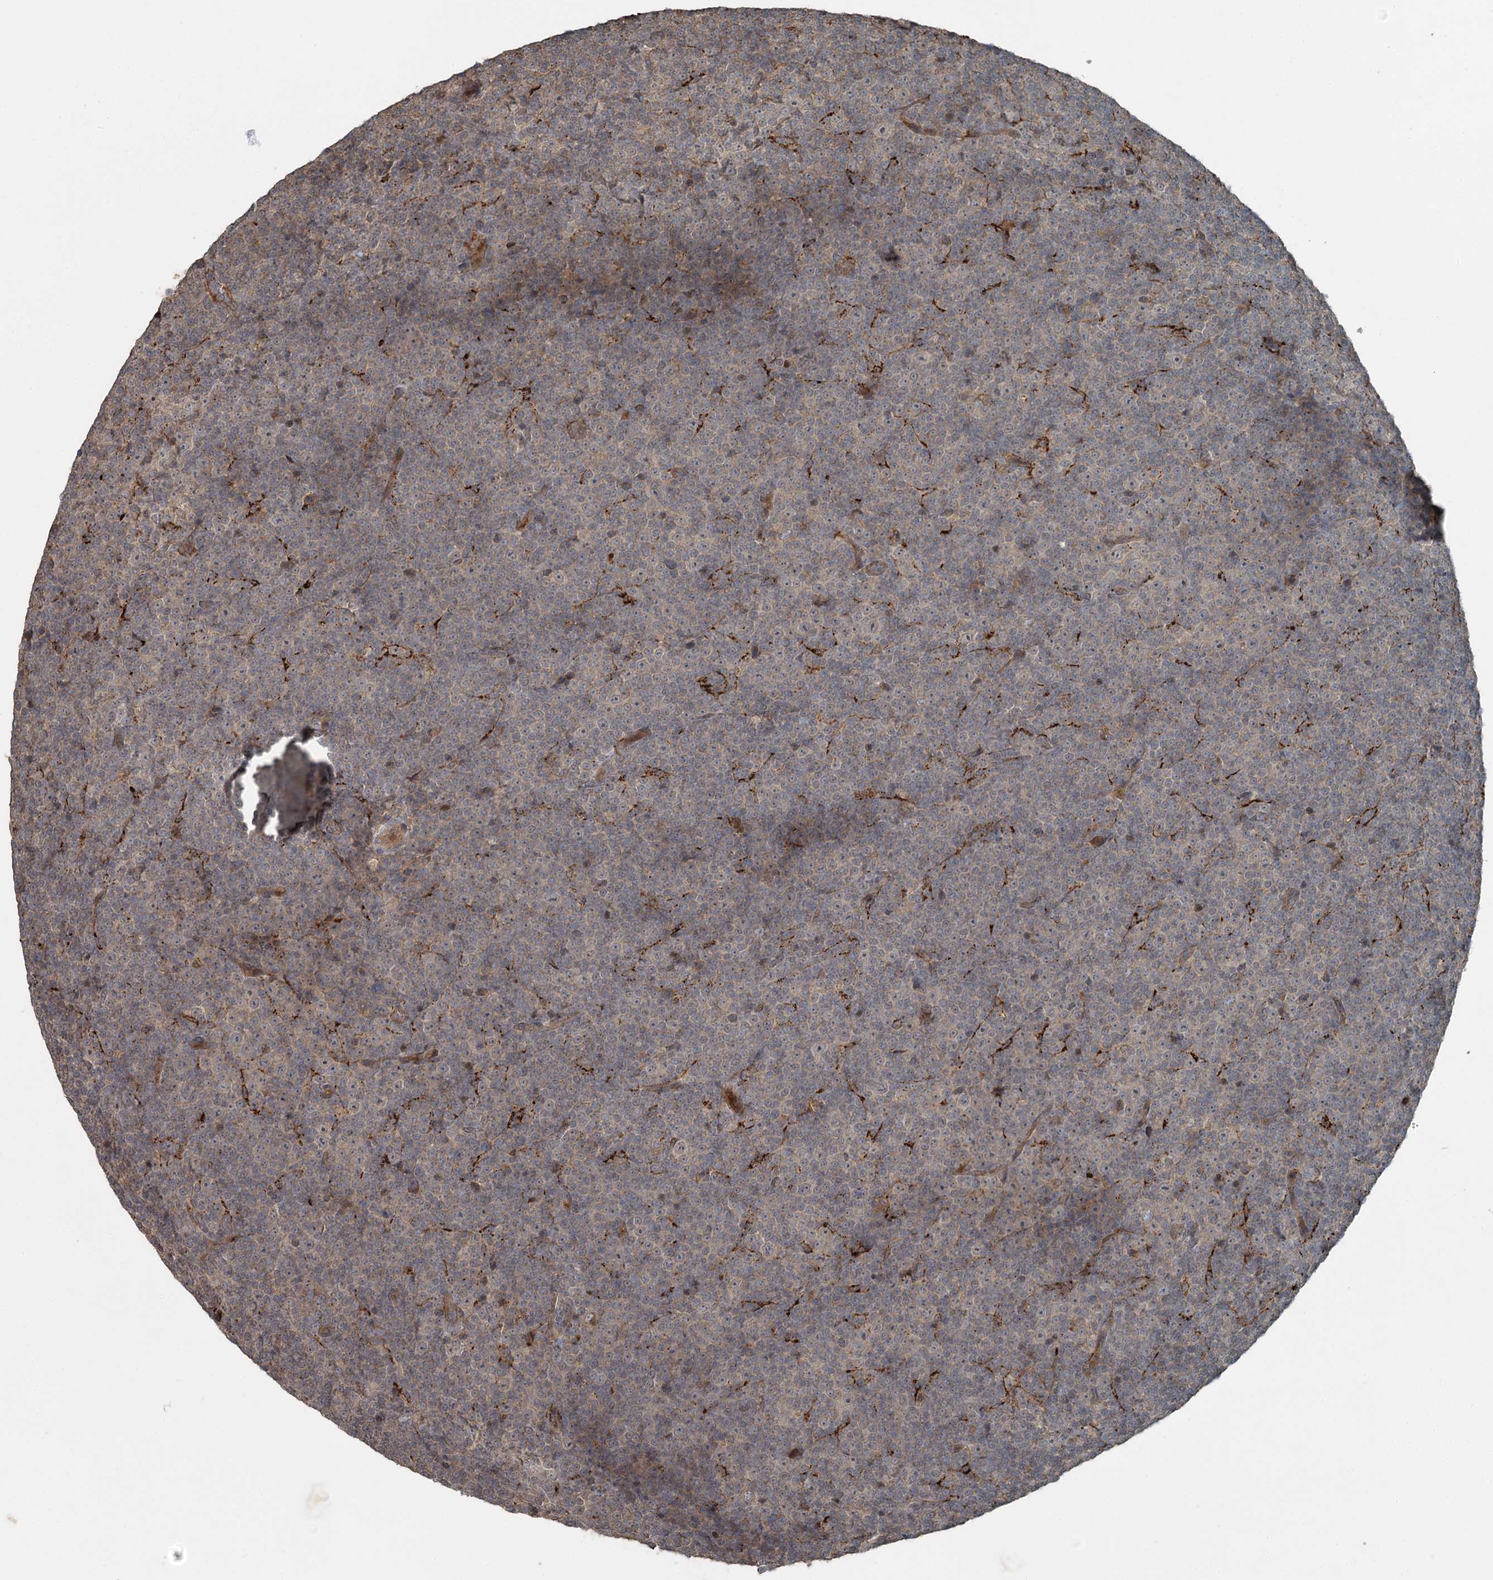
{"staining": {"intensity": "negative", "quantity": "none", "location": "none"}, "tissue": "lymphoma", "cell_type": "Tumor cells", "image_type": "cancer", "snomed": [{"axis": "morphology", "description": "Malignant lymphoma, non-Hodgkin's type, Low grade"}, {"axis": "topography", "description": "Lymph node"}], "caption": "This is an immunohistochemistry (IHC) photomicrograph of lymphoma. There is no staining in tumor cells.", "gene": "SLC39A8", "patient": {"sex": "female", "age": 67}}